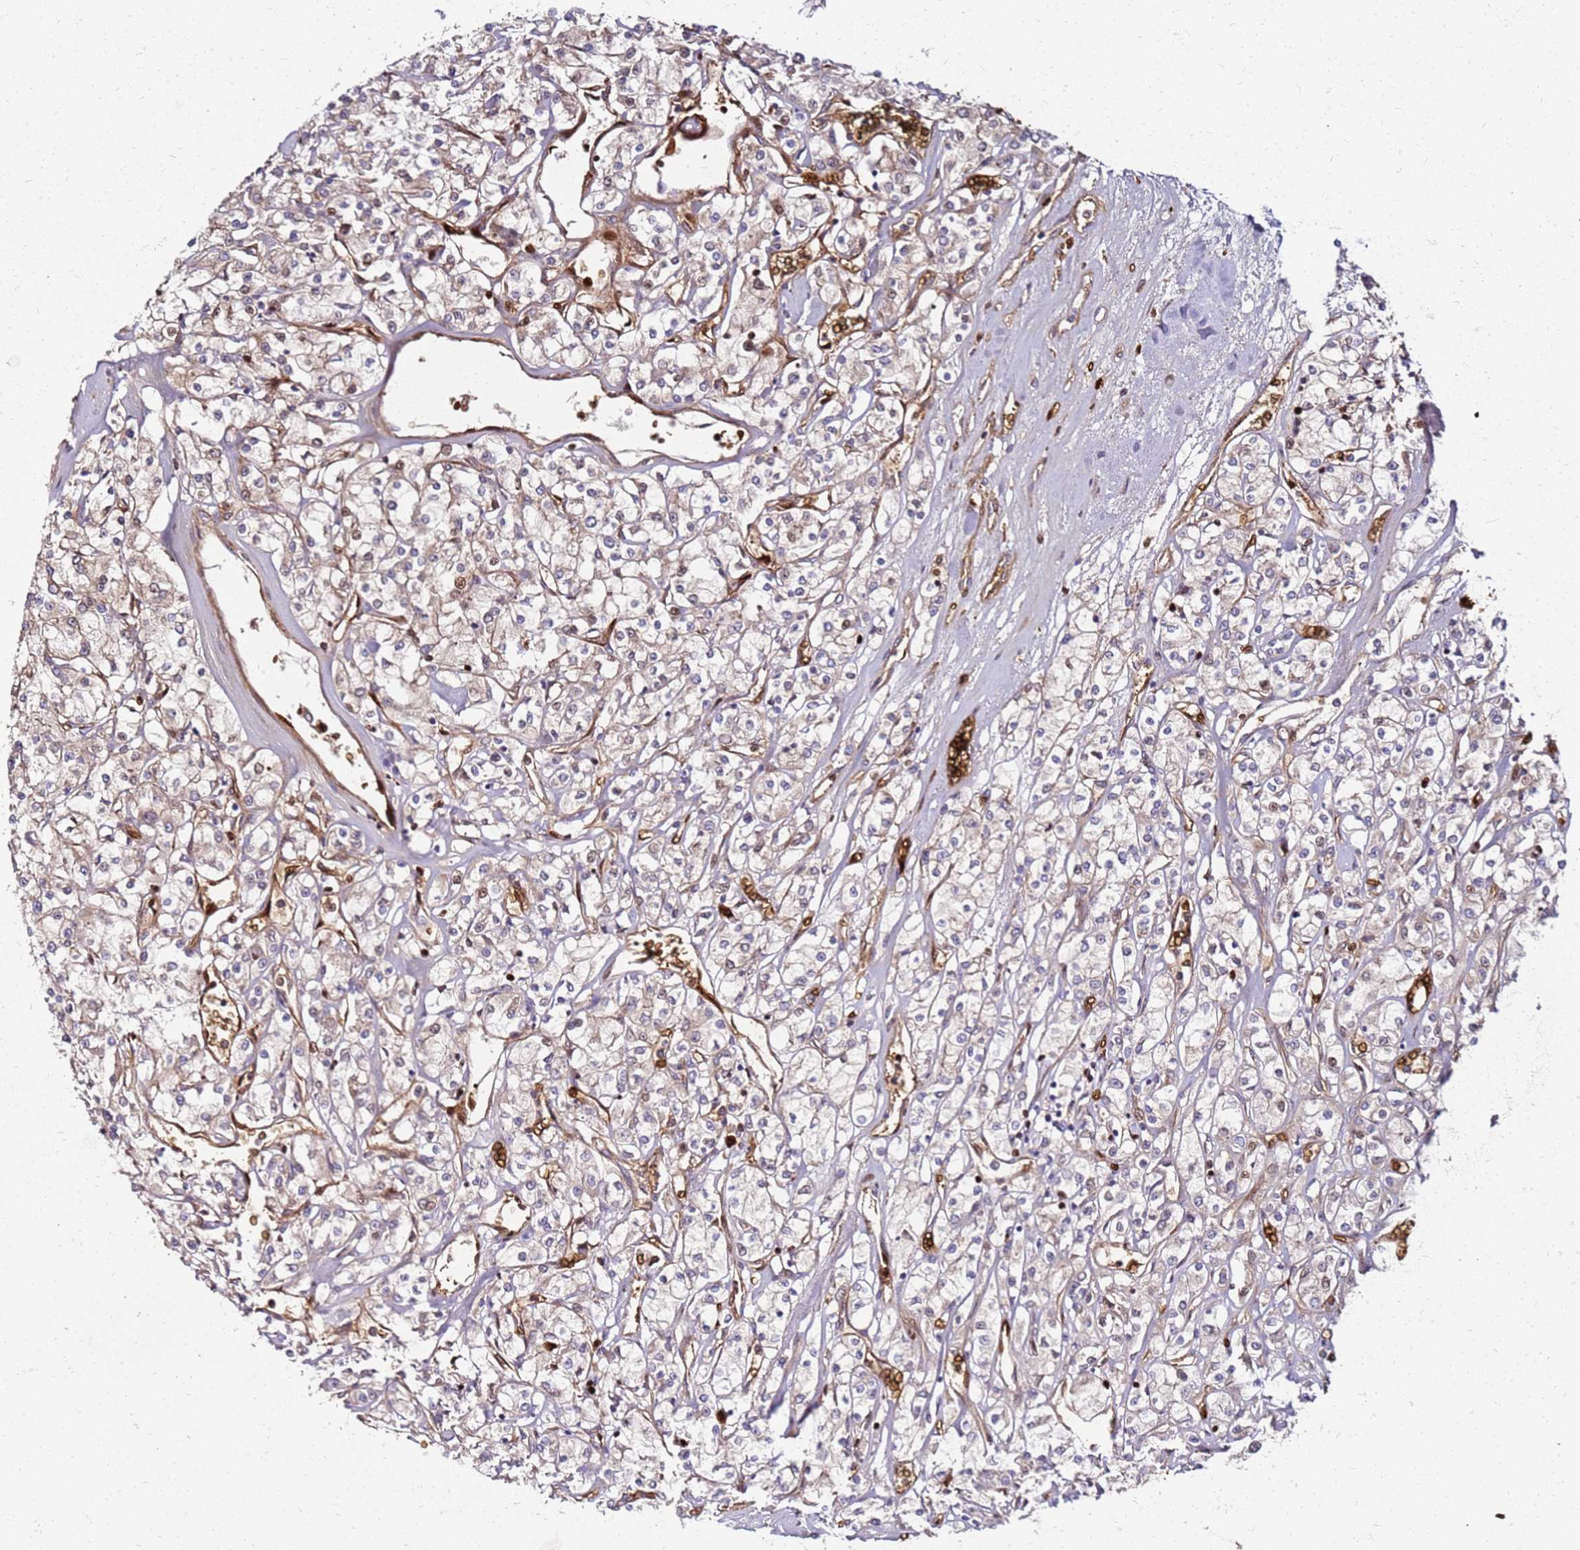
{"staining": {"intensity": "negative", "quantity": "none", "location": "none"}, "tissue": "renal cancer", "cell_type": "Tumor cells", "image_type": "cancer", "snomed": [{"axis": "morphology", "description": "Adenocarcinoma, NOS"}, {"axis": "topography", "description": "Kidney"}], "caption": "Immunohistochemistry of renal adenocarcinoma demonstrates no expression in tumor cells.", "gene": "RNF11", "patient": {"sex": "female", "age": 59}}